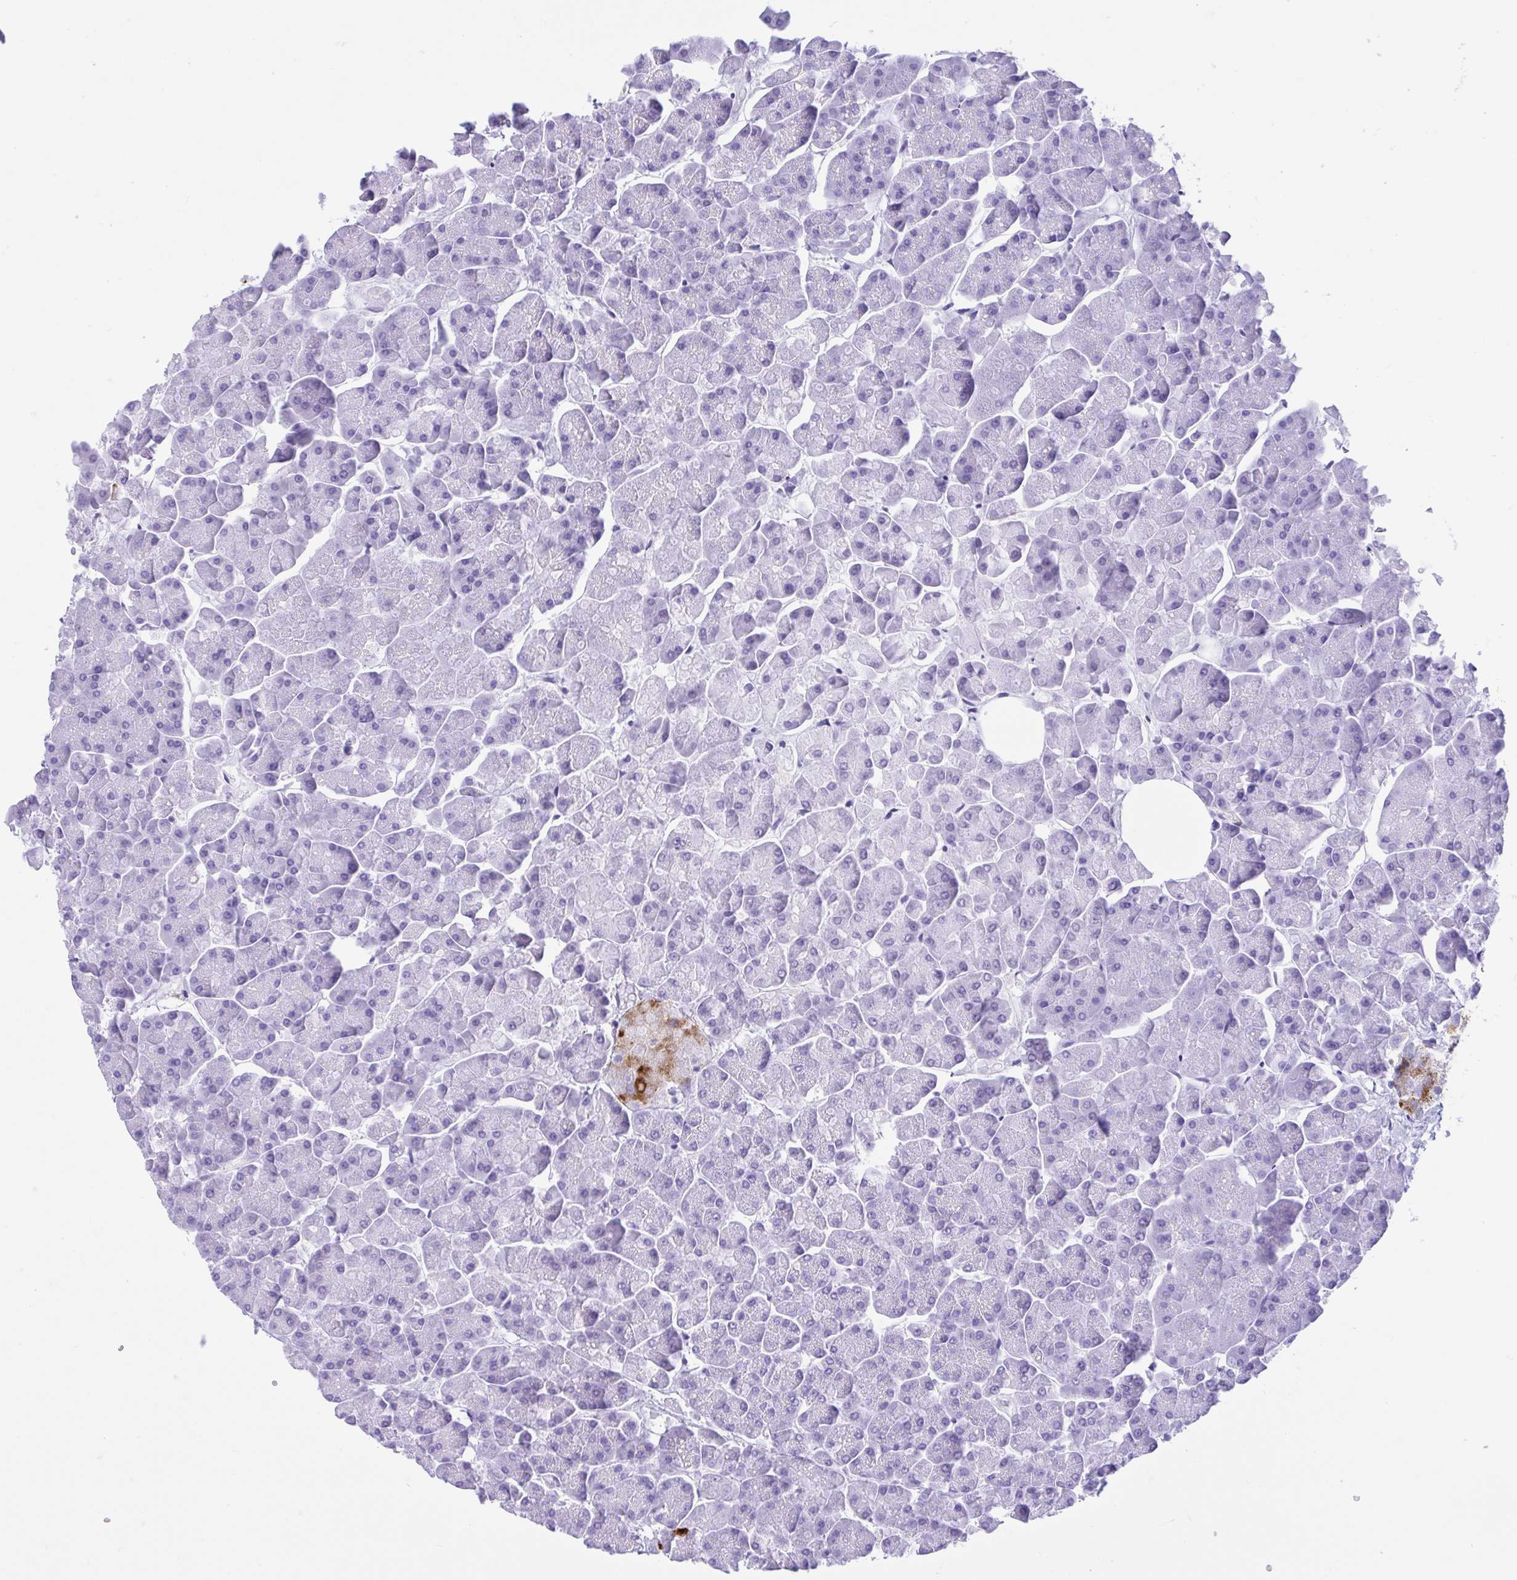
{"staining": {"intensity": "negative", "quantity": "none", "location": "none"}, "tissue": "pancreas", "cell_type": "Exocrine glandular cells", "image_type": "normal", "snomed": [{"axis": "morphology", "description": "Normal tissue, NOS"}, {"axis": "topography", "description": "Pancreas"}, {"axis": "topography", "description": "Peripheral nerve tissue"}], "caption": "Image shows no significant protein staining in exocrine glandular cells of unremarkable pancreas. The staining was performed using DAB to visualize the protein expression in brown, while the nuclei were stained in blue with hematoxylin (Magnification: 20x).", "gene": "IAPP", "patient": {"sex": "male", "age": 54}}